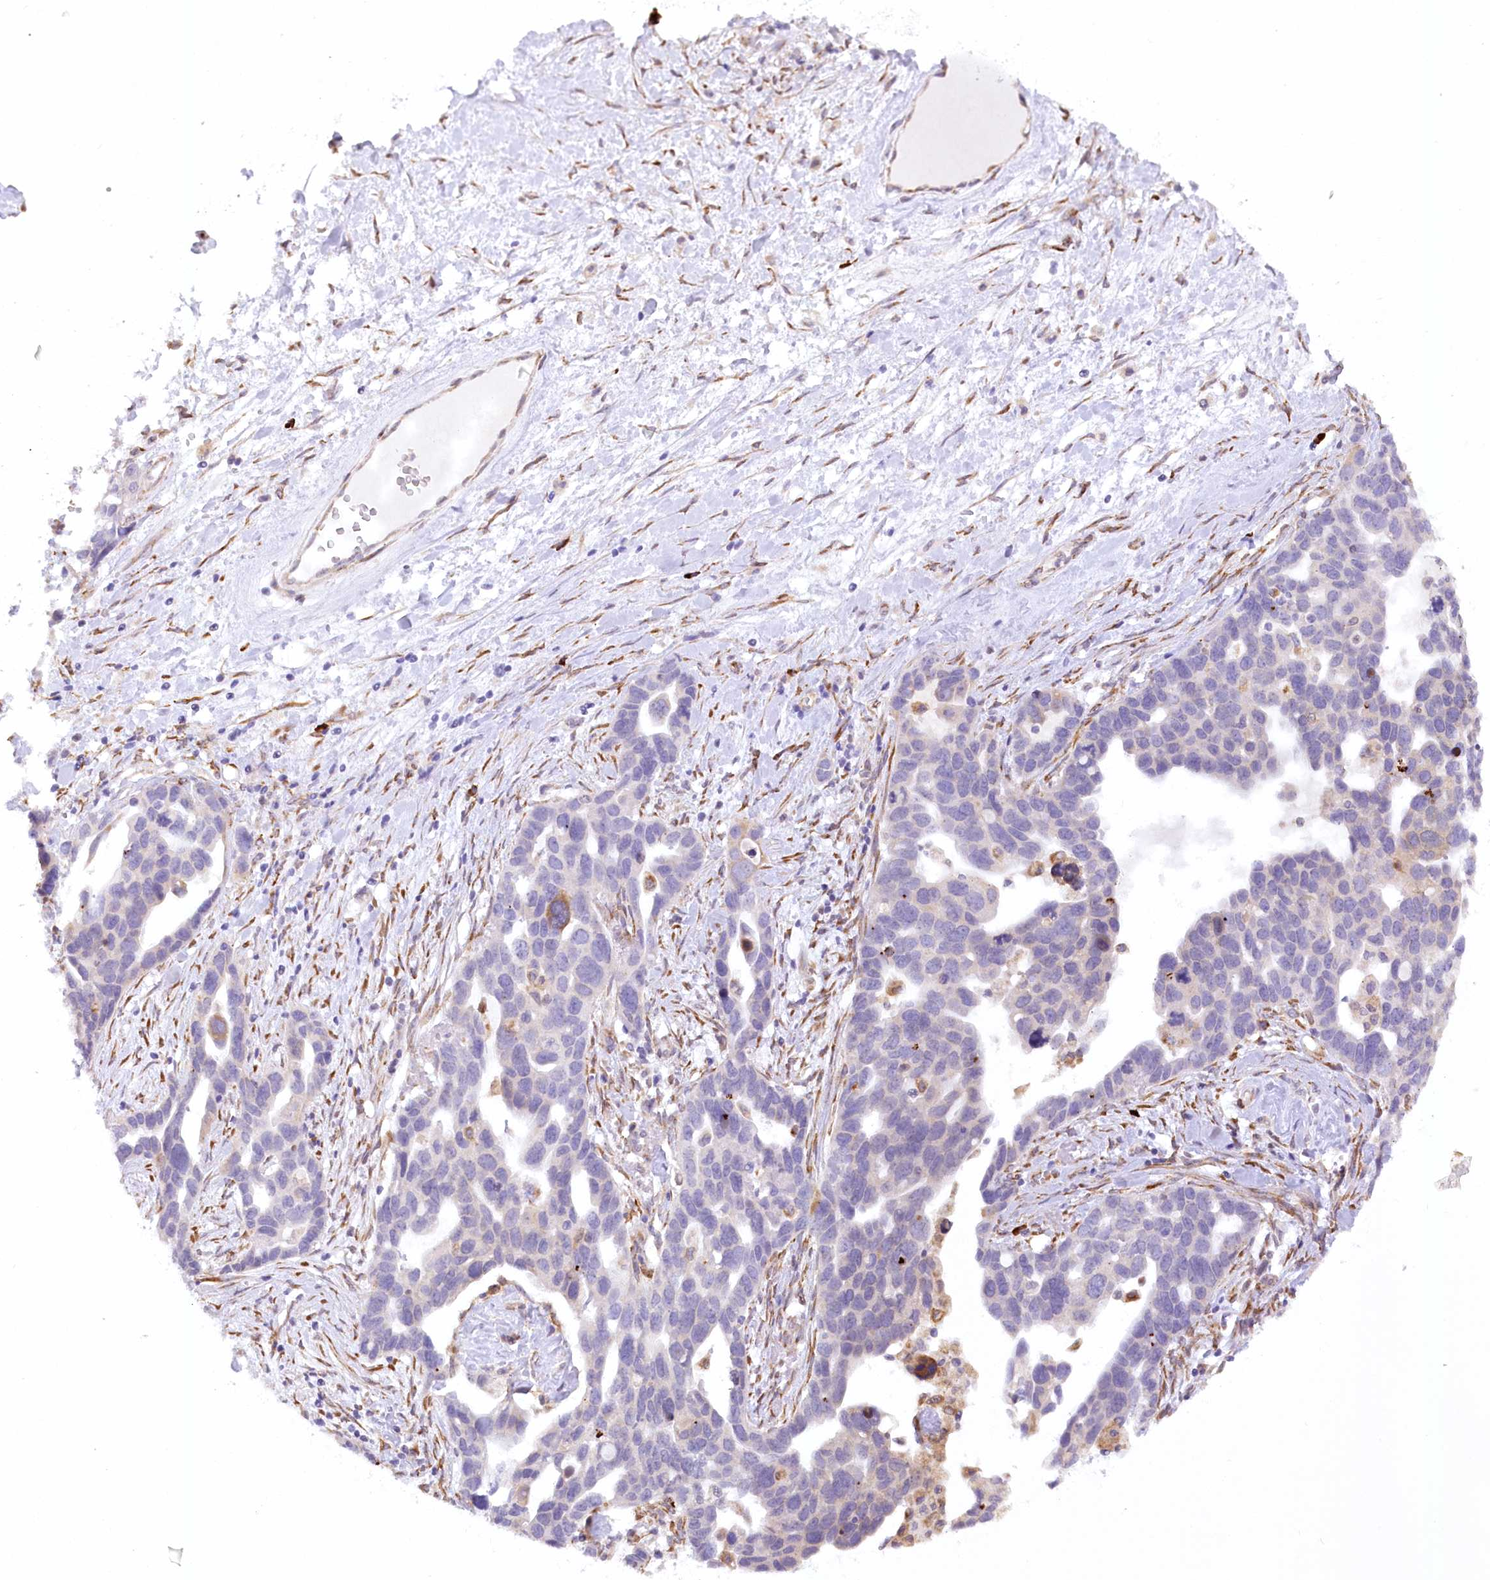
{"staining": {"intensity": "negative", "quantity": "none", "location": "none"}, "tissue": "ovarian cancer", "cell_type": "Tumor cells", "image_type": "cancer", "snomed": [{"axis": "morphology", "description": "Cystadenocarcinoma, serous, NOS"}, {"axis": "topography", "description": "Ovary"}], "caption": "High magnification brightfield microscopy of serous cystadenocarcinoma (ovarian) stained with DAB (3,3'-diaminobenzidine) (brown) and counterstained with hematoxylin (blue): tumor cells show no significant positivity.", "gene": "NCKAP5", "patient": {"sex": "female", "age": 54}}